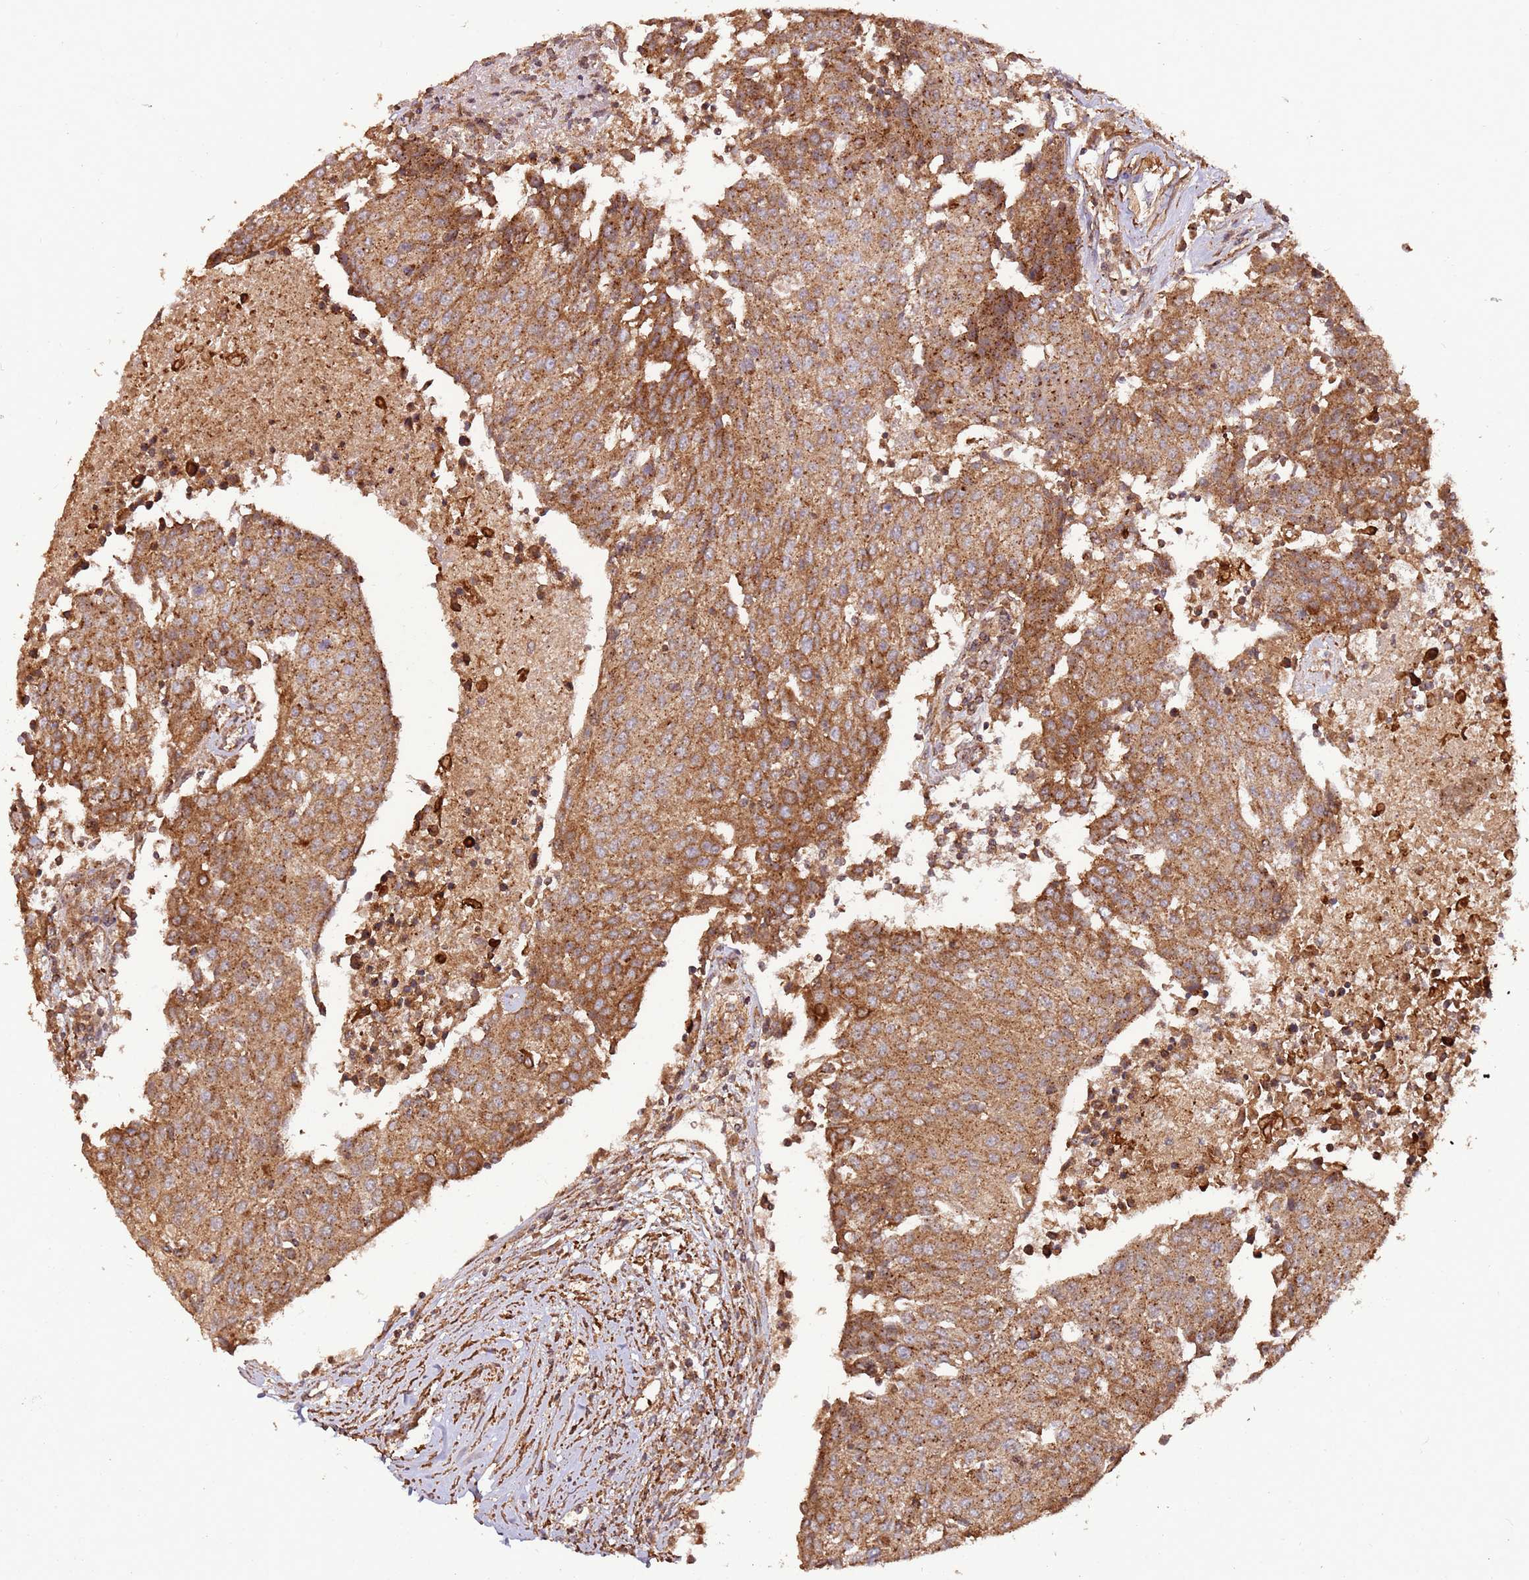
{"staining": {"intensity": "moderate", "quantity": ">75%", "location": "cytoplasmic/membranous"}, "tissue": "urothelial cancer", "cell_type": "Tumor cells", "image_type": "cancer", "snomed": [{"axis": "morphology", "description": "Urothelial carcinoma, High grade"}, {"axis": "topography", "description": "Urinary bladder"}], "caption": "Protein analysis of urothelial cancer tissue reveals moderate cytoplasmic/membranous positivity in approximately >75% of tumor cells. The staining was performed using DAB, with brown indicating positive protein expression. Nuclei are stained blue with hematoxylin.", "gene": "FAM186A", "patient": {"sex": "female", "age": 85}}